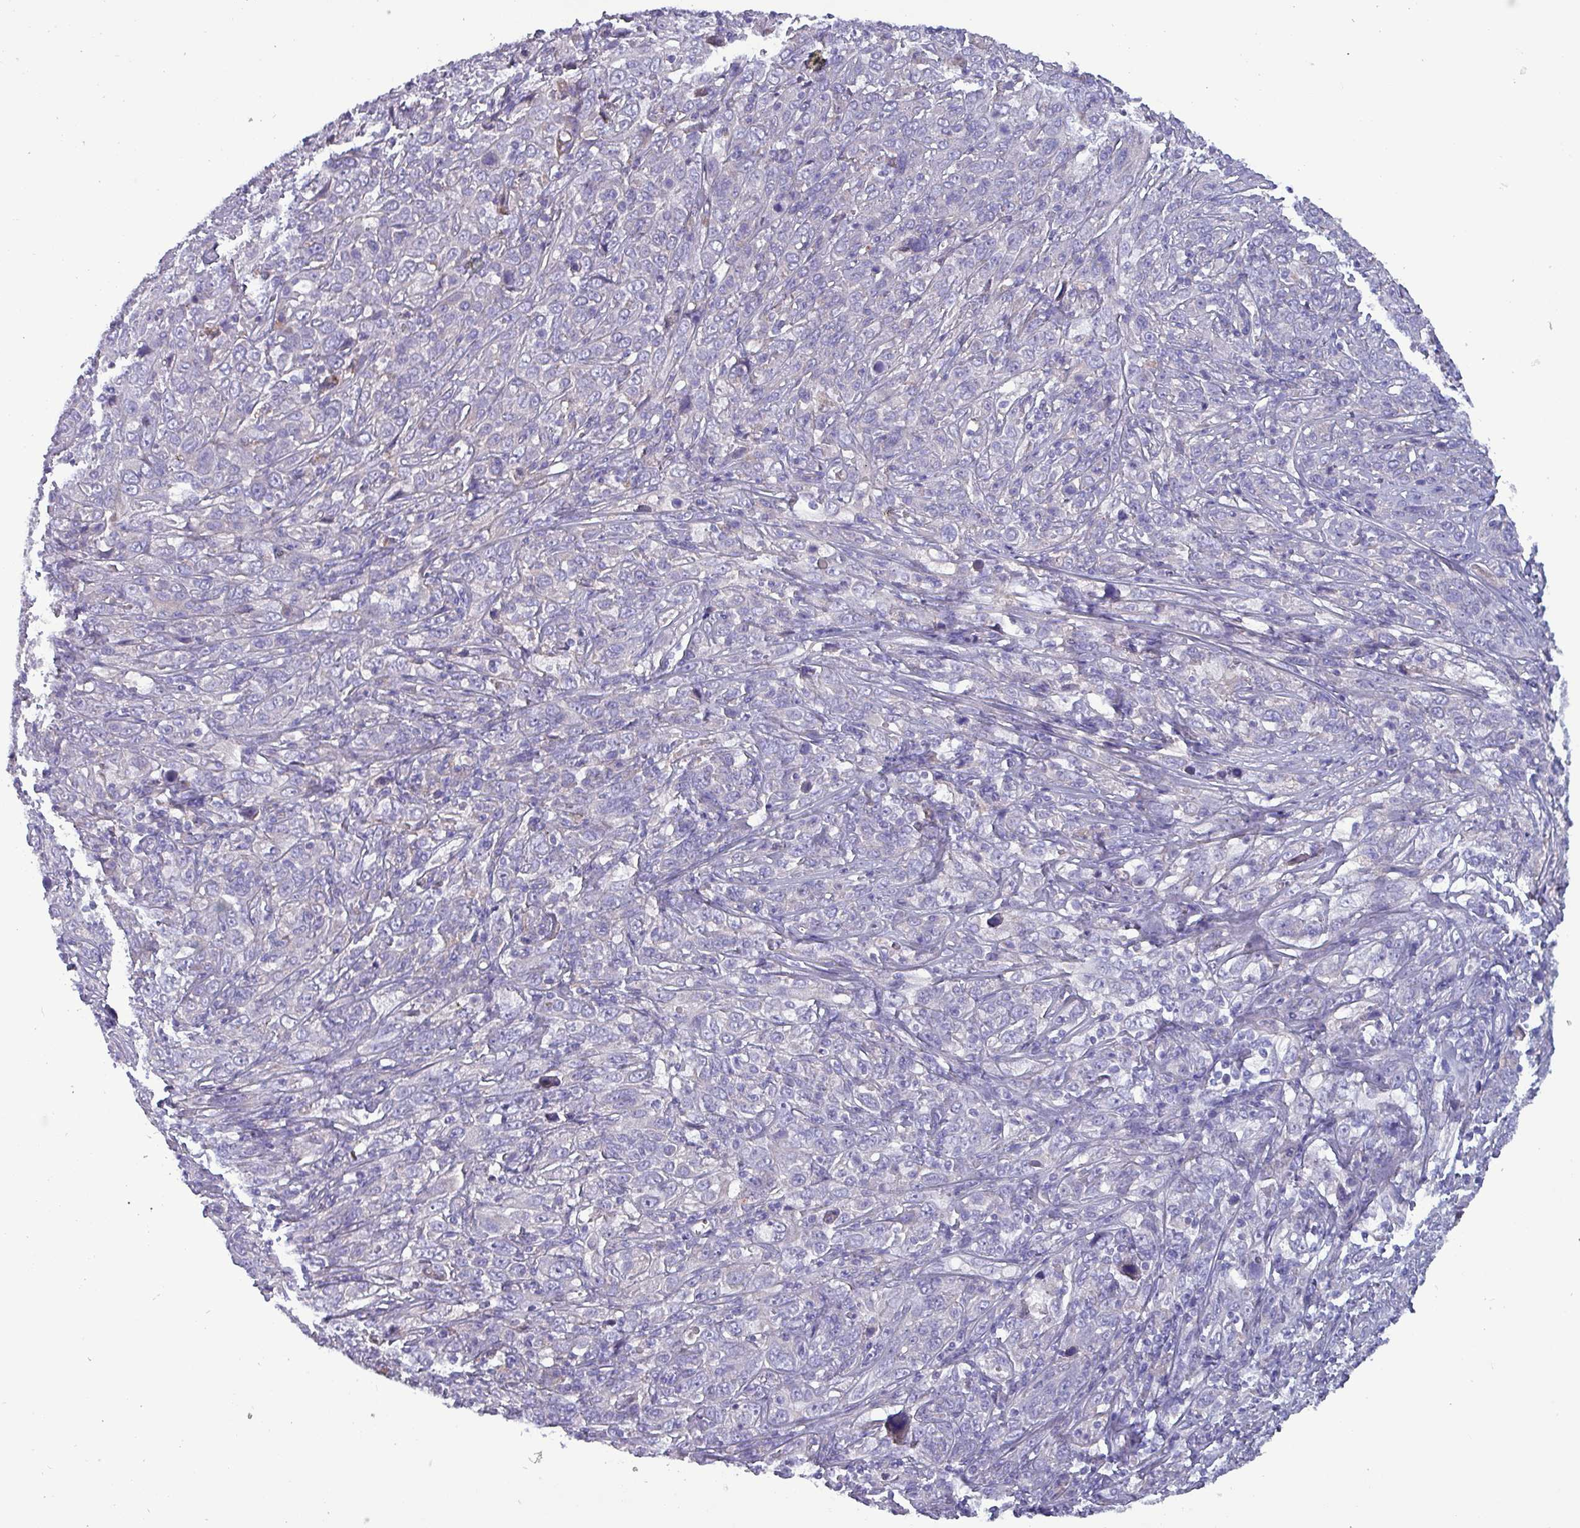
{"staining": {"intensity": "negative", "quantity": "none", "location": "none"}, "tissue": "cervical cancer", "cell_type": "Tumor cells", "image_type": "cancer", "snomed": [{"axis": "morphology", "description": "Squamous cell carcinoma, NOS"}, {"axis": "topography", "description": "Cervix"}], "caption": "Photomicrograph shows no significant protein expression in tumor cells of squamous cell carcinoma (cervical).", "gene": "HSD3B7", "patient": {"sex": "female", "age": 46}}